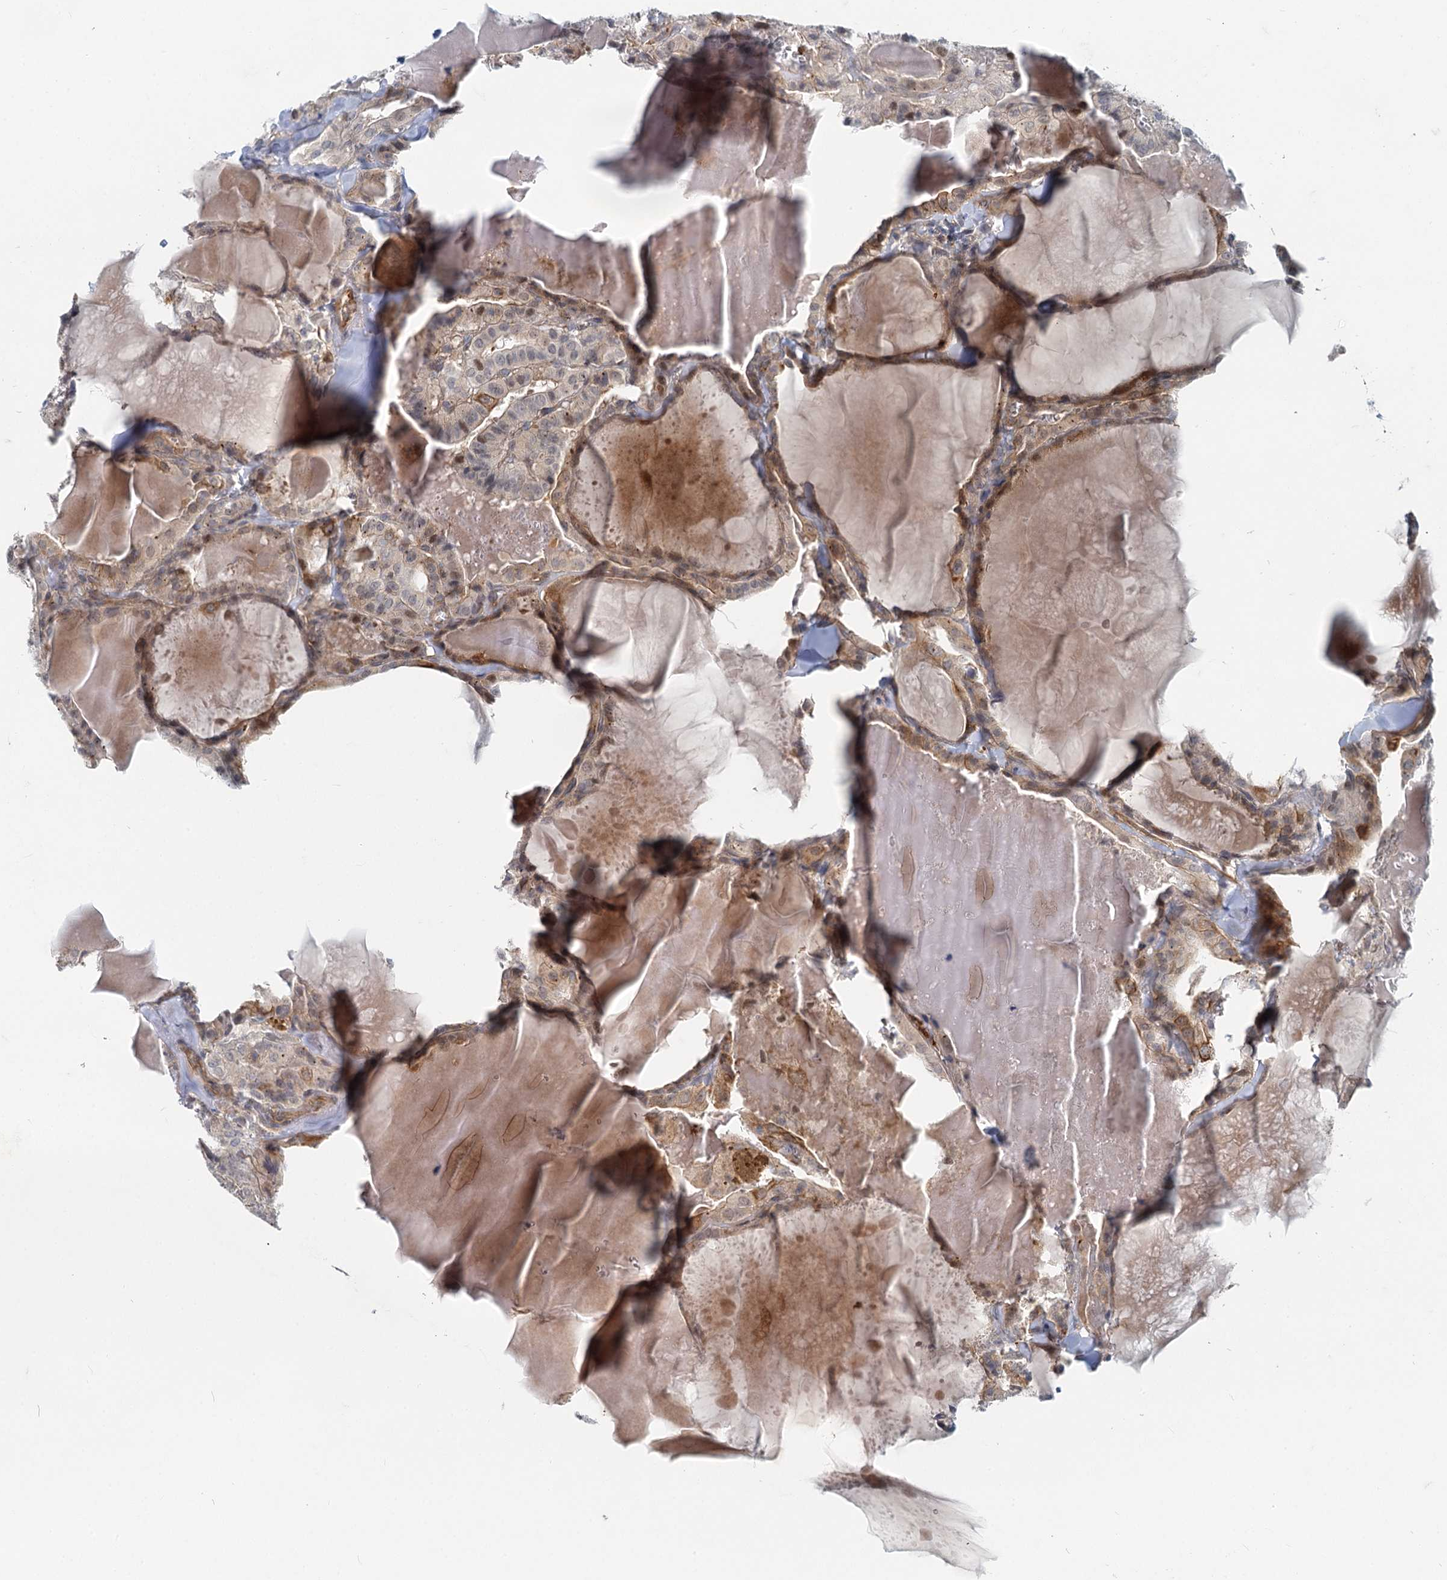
{"staining": {"intensity": "moderate", "quantity": "25%-75%", "location": "cytoplasmic/membranous"}, "tissue": "thyroid cancer", "cell_type": "Tumor cells", "image_type": "cancer", "snomed": [{"axis": "morphology", "description": "Papillary adenocarcinoma, NOS"}, {"axis": "topography", "description": "Thyroid gland"}], "caption": "Immunohistochemical staining of human papillary adenocarcinoma (thyroid) shows moderate cytoplasmic/membranous protein expression in approximately 25%-75% of tumor cells. (Brightfield microscopy of DAB IHC at high magnification).", "gene": "ADCY2", "patient": {"sex": "male", "age": 52}}